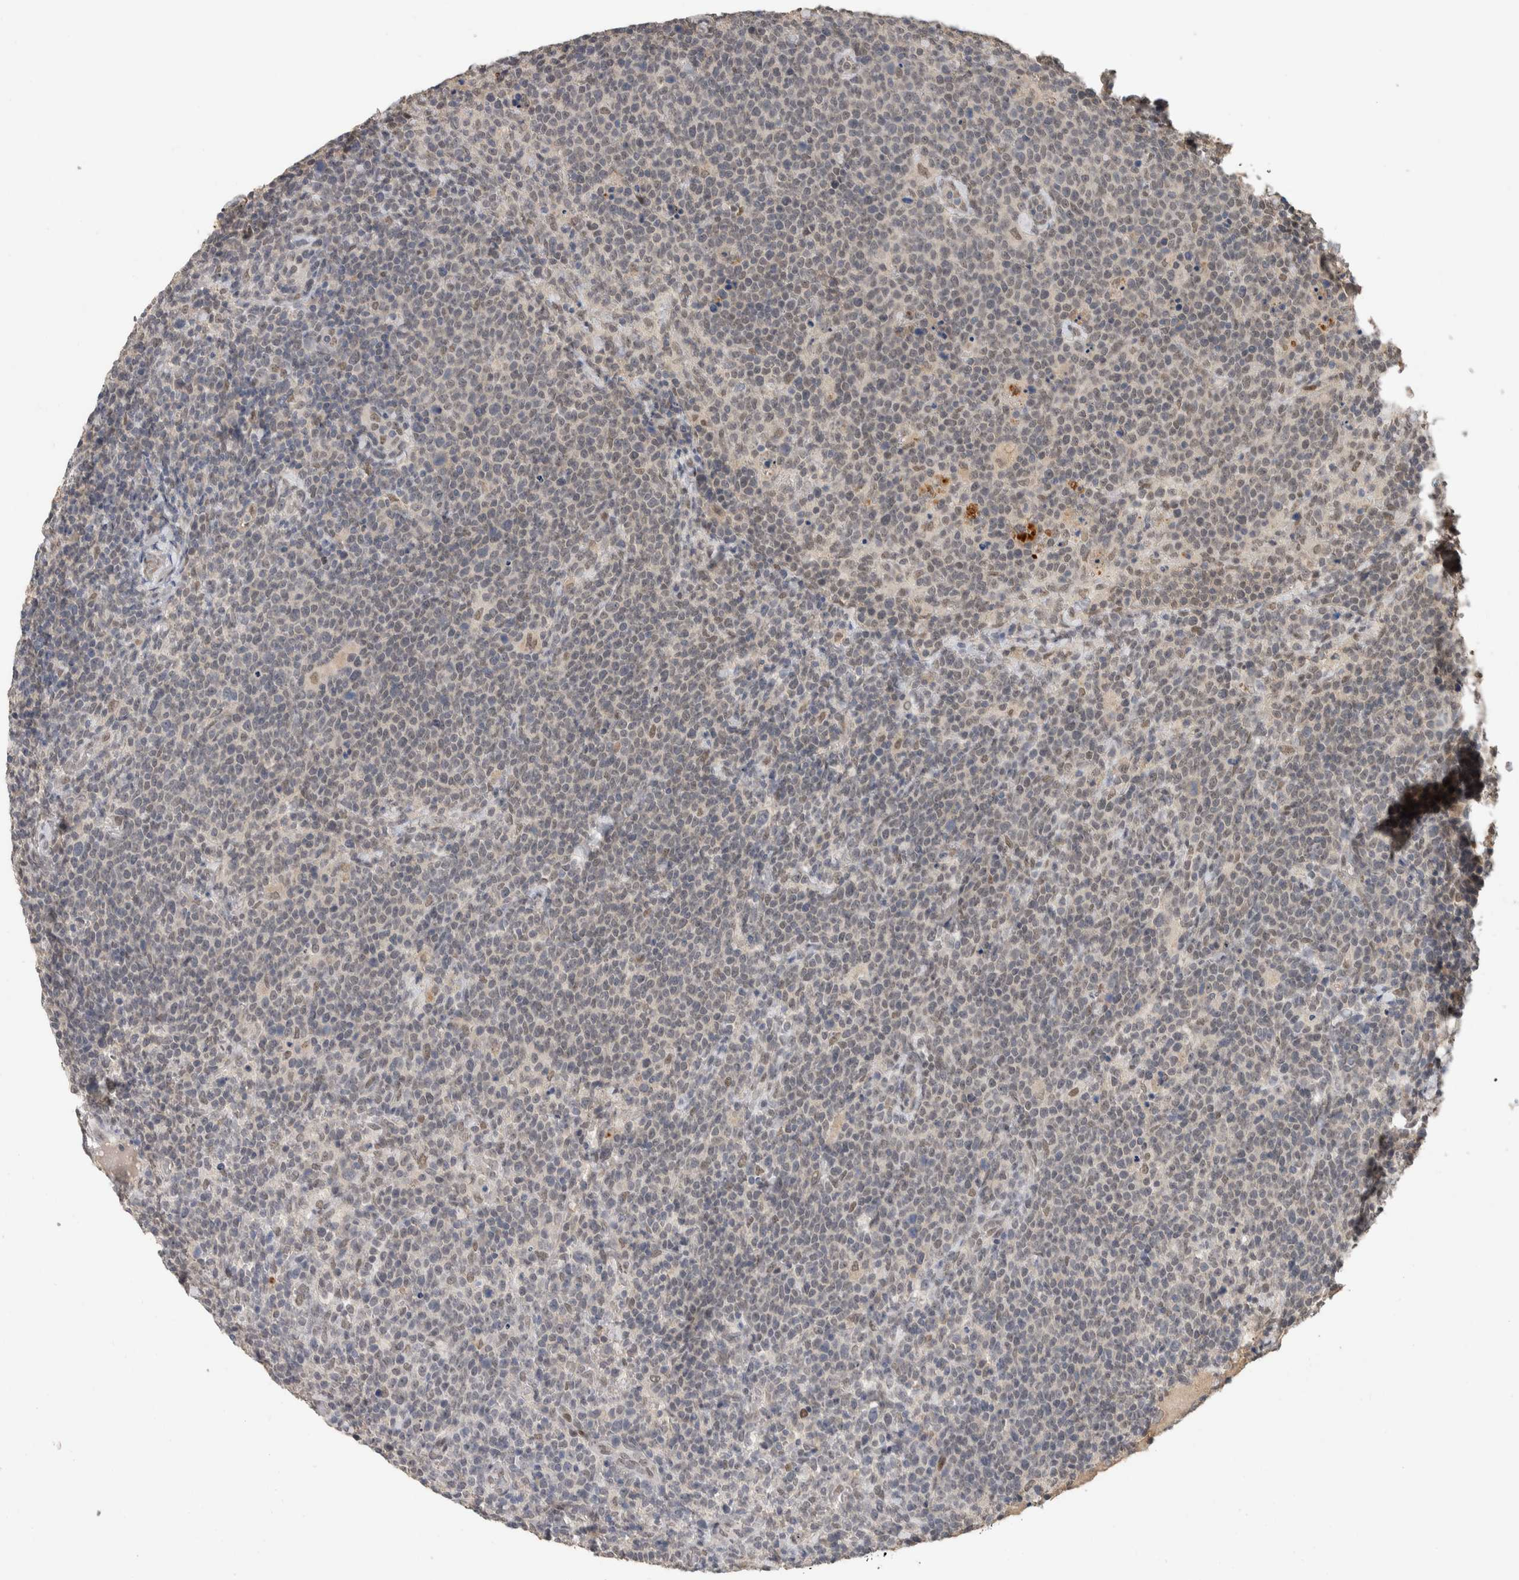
{"staining": {"intensity": "weak", "quantity": "<25%", "location": "nuclear"}, "tissue": "lymphoma", "cell_type": "Tumor cells", "image_type": "cancer", "snomed": [{"axis": "morphology", "description": "Malignant lymphoma, non-Hodgkin's type, High grade"}, {"axis": "topography", "description": "Lymph node"}], "caption": "Human high-grade malignant lymphoma, non-Hodgkin's type stained for a protein using immunohistochemistry demonstrates no positivity in tumor cells.", "gene": "CYSRT1", "patient": {"sex": "male", "age": 61}}